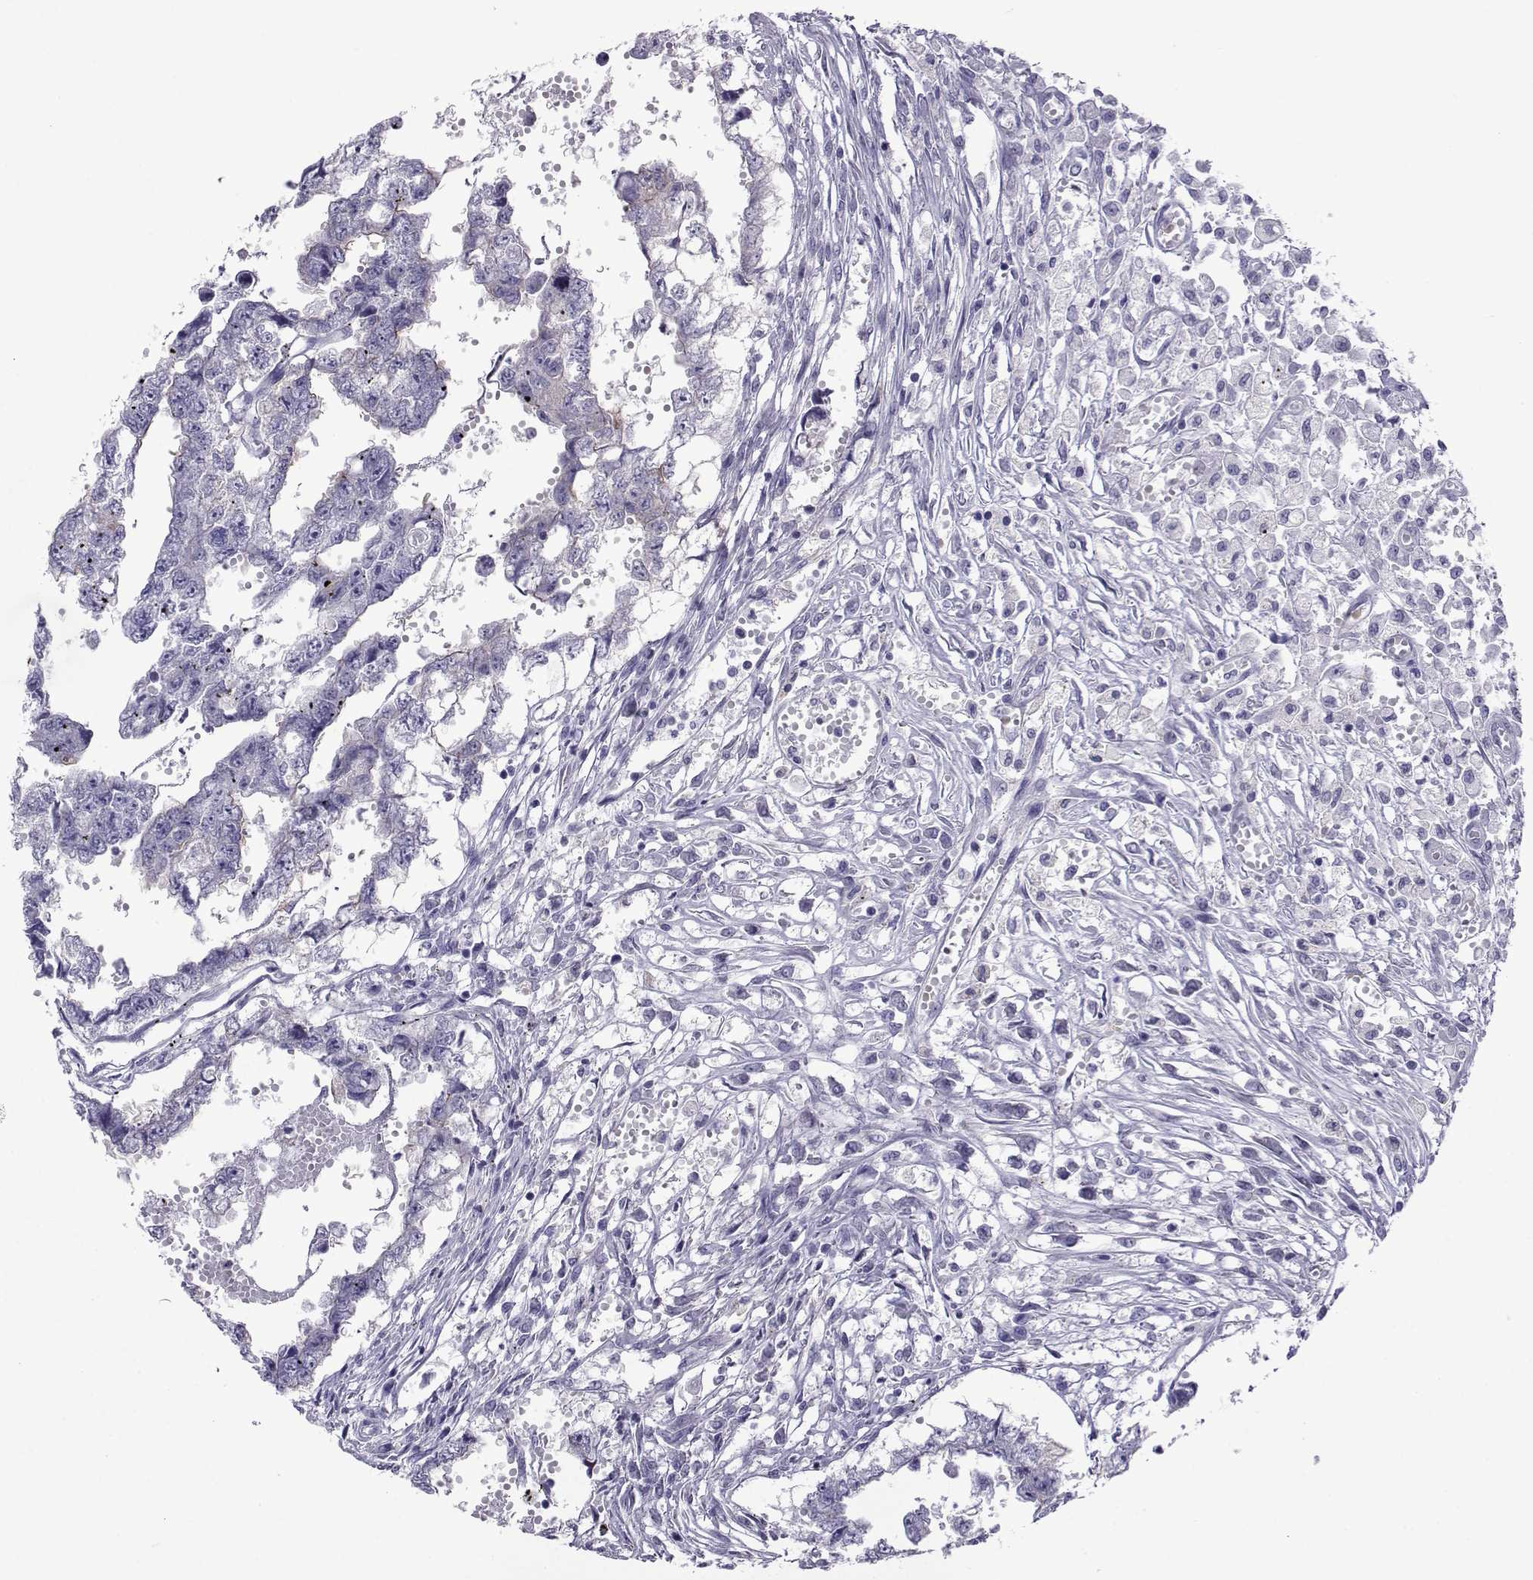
{"staining": {"intensity": "negative", "quantity": "none", "location": "none"}, "tissue": "testis cancer", "cell_type": "Tumor cells", "image_type": "cancer", "snomed": [{"axis": "morphology", "description": "Carcinoma, Embryonal, NOS"}, {"axis": "morphology", "description": "Teratoma, malignant, NOS"}, {"axis": "topography", "description": "Testis"}], "caption": "Immunohistochemistry (IHC) of teratoma (malignant) (testis) demonstrates no expression in tumor cells.", "gene": "COL22A1", "patient": {"sex": "male", "age": 44}}